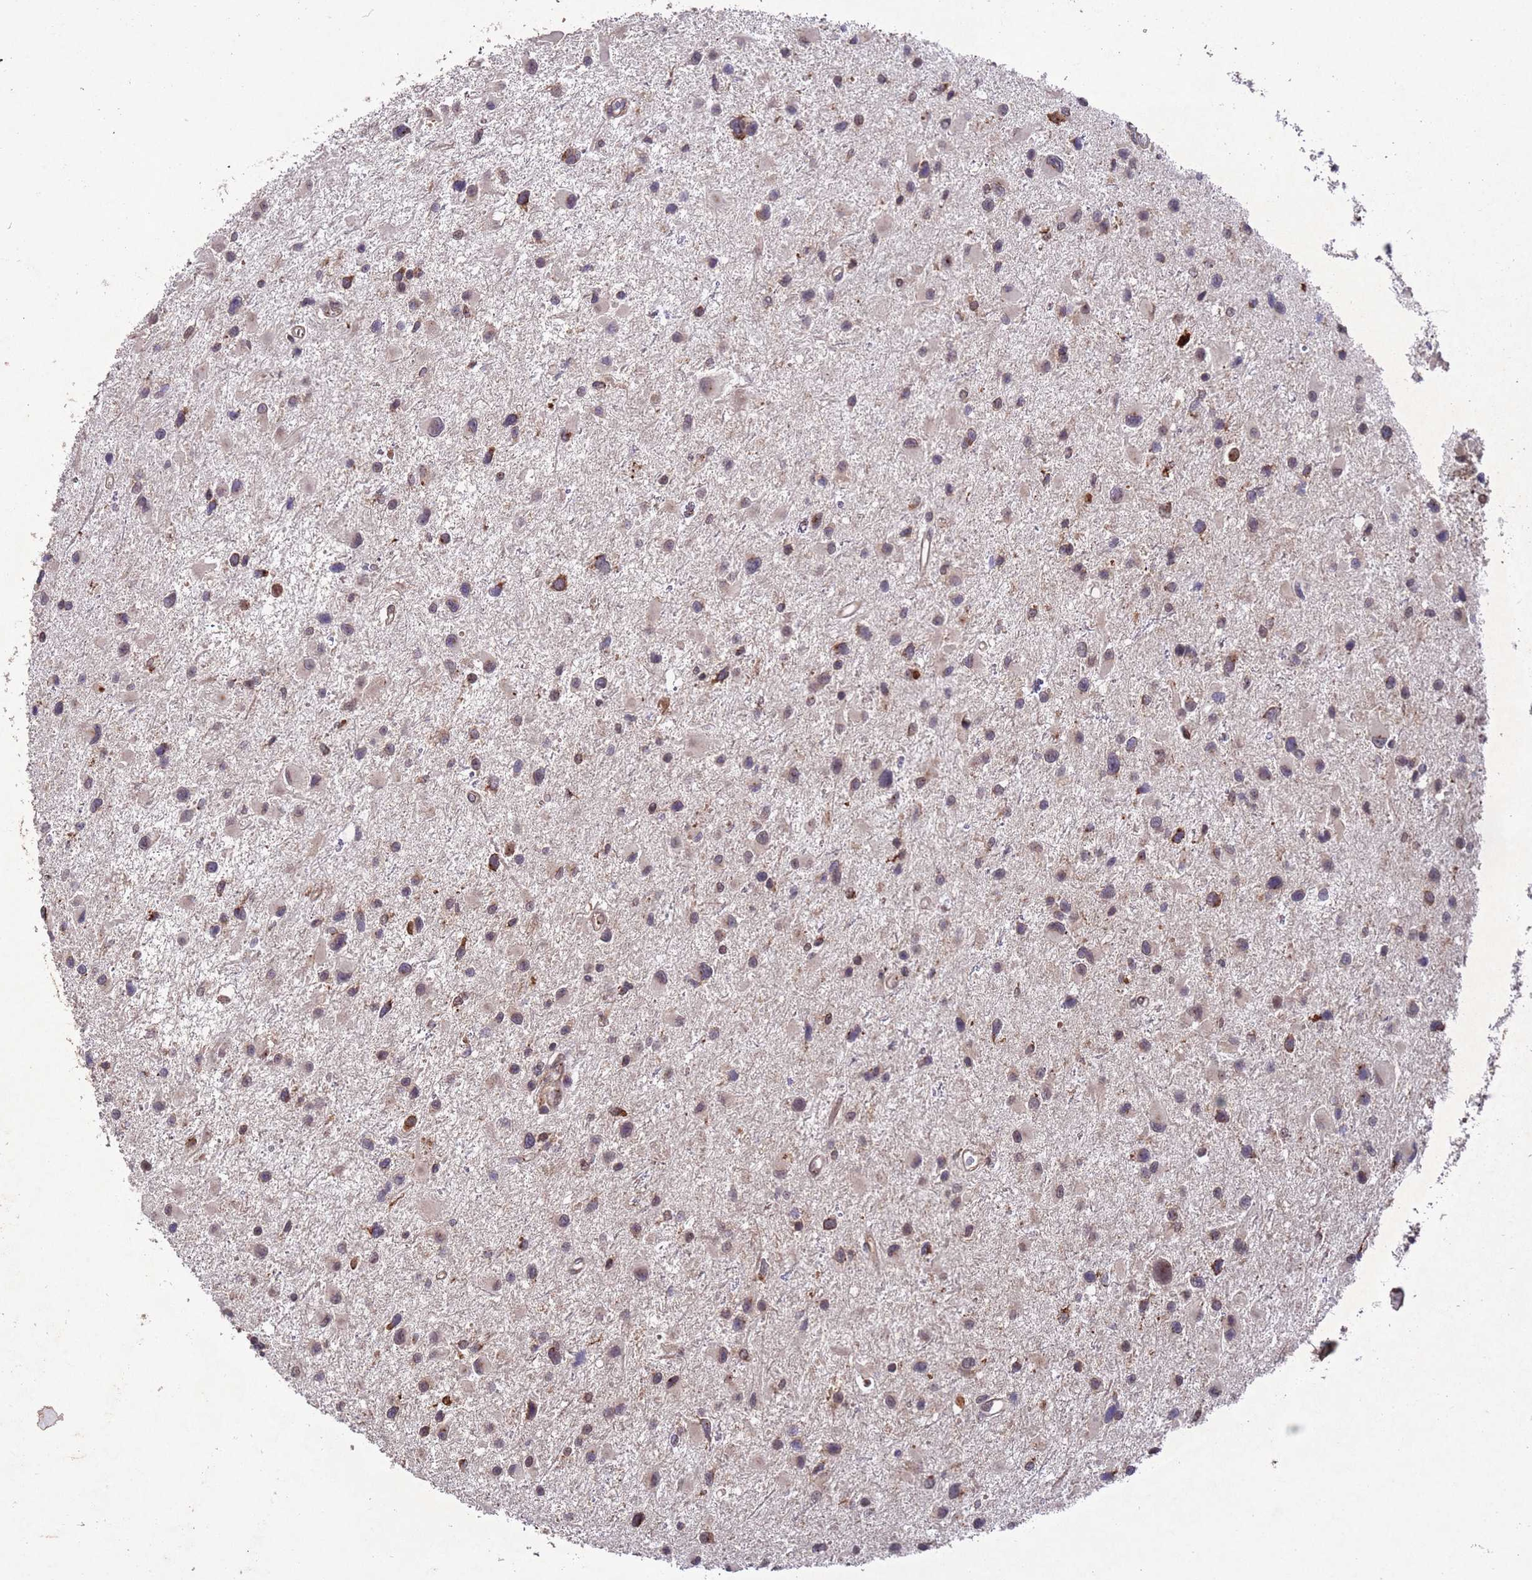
{"staining": {"intensity": "moderate", "quantity": "25%-75%", "location": "nuclear"}, "tissue": "glioma", "cell_type": "Tumor cells", "image_type": "cancer", "snomed": [{"axis": "morphology", "description": "Glioma, malignant, Low grade"}, {"axis": "topography", "description": "Brain"}], "caption": "Immunohistochemical staining of glioma shows moderate nuclear protein expression in about 25%-75% of tumor cells.", "gene": "TBK1", "patient": {"sex": "female", "age": 32}}